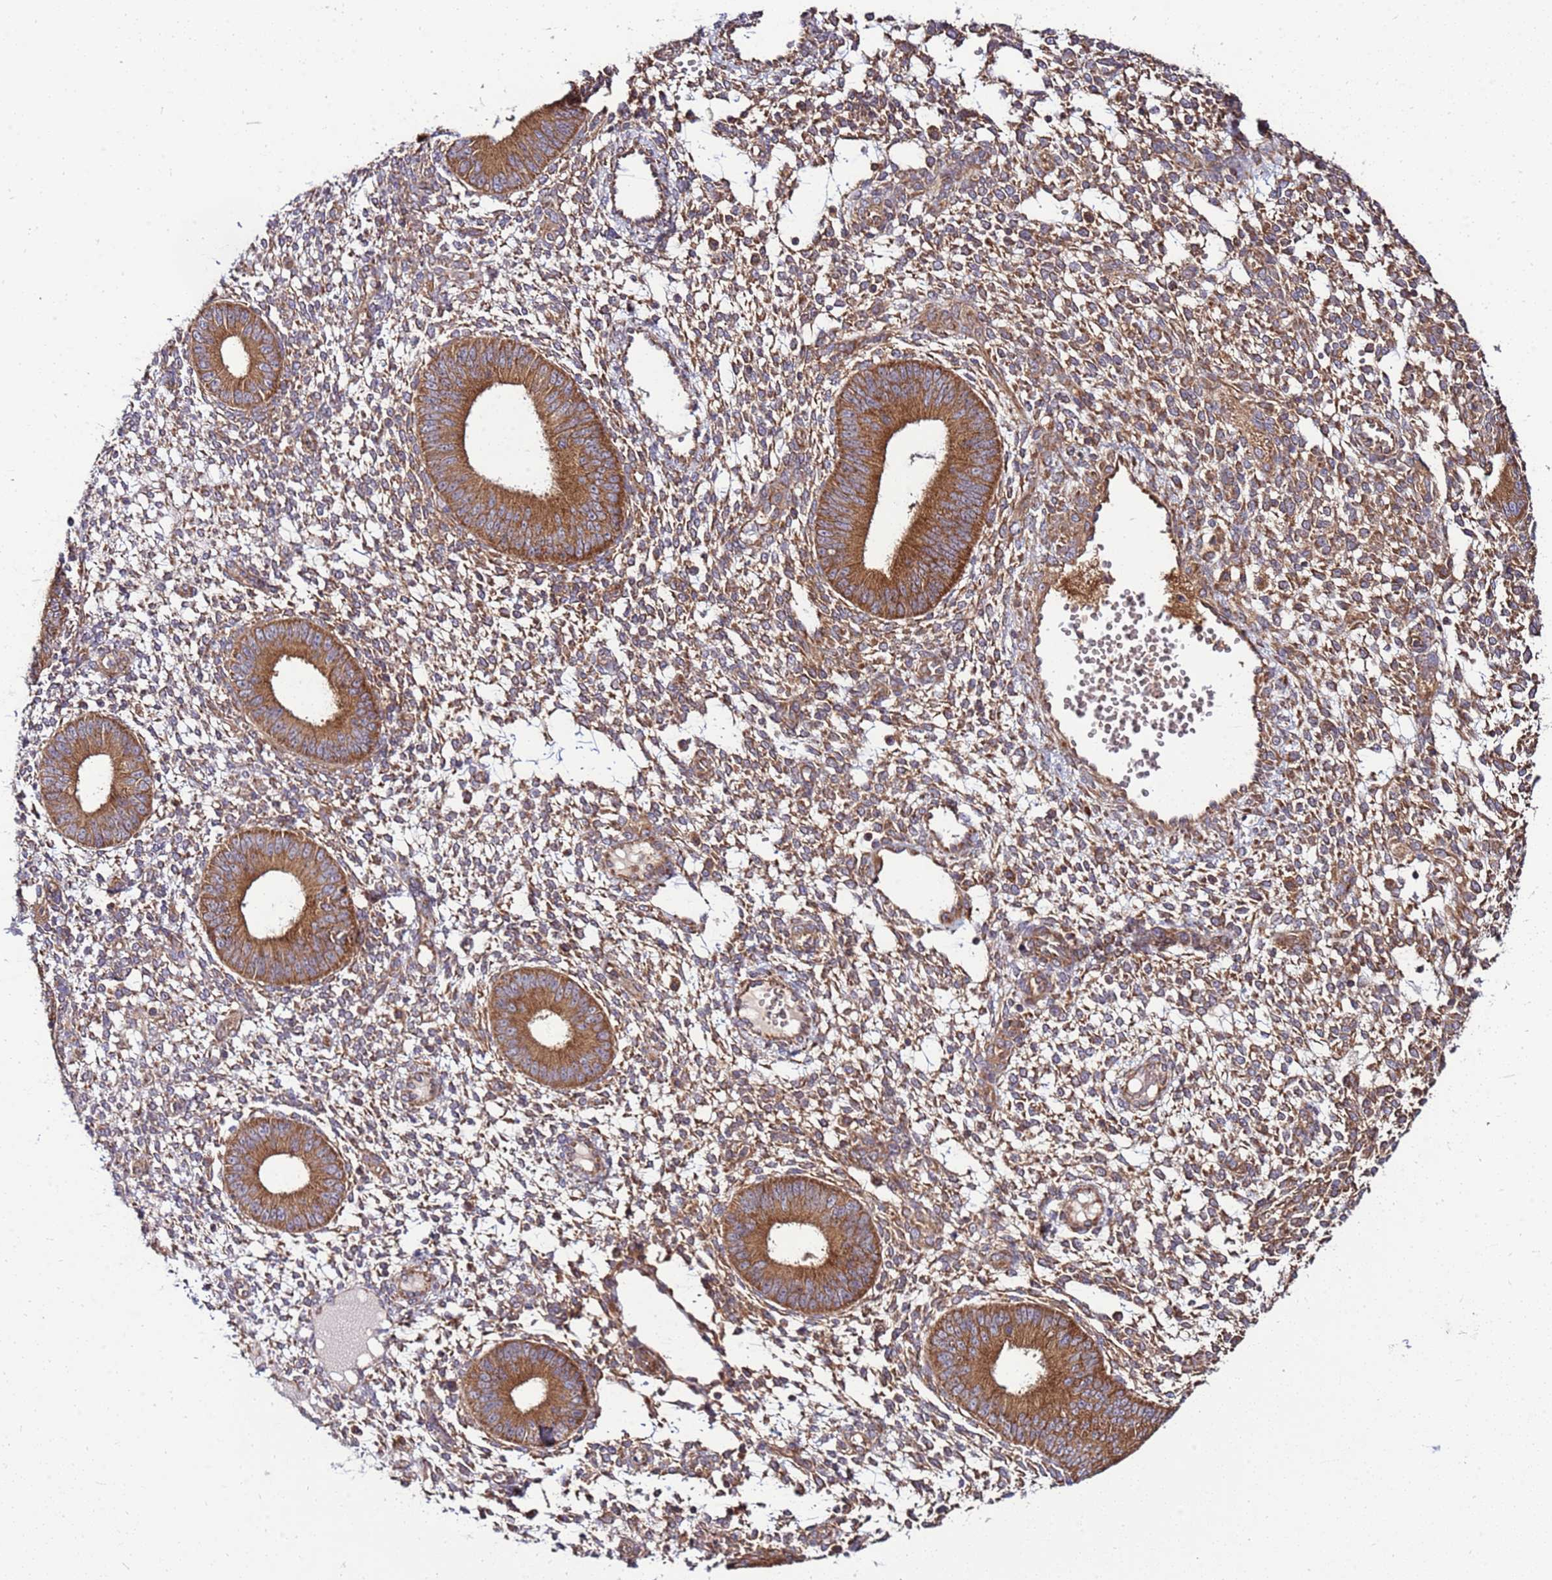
{"staining": {"intensity": "moderate", "quantity": ">75%", "location": "cytoplasmic/membranous"}, "tissue": "endometrium", "cell_type": "Cells in endometrial stroma", "image_type": "normal", "snomed": [{"axis": "morphology", "description": "Normal tissue, NOS"}, {"axis": "topography", "description": "Endometrium"}], "caption": "Immunohistochemical staining of benign human endometrium displays >75% levels of moderate cytoplasmic/membranous protein staining in about >75% of cells in endometrial stroma.", "gene": "SLC44A5", "patient": {"sex": "female", "age": 49}}